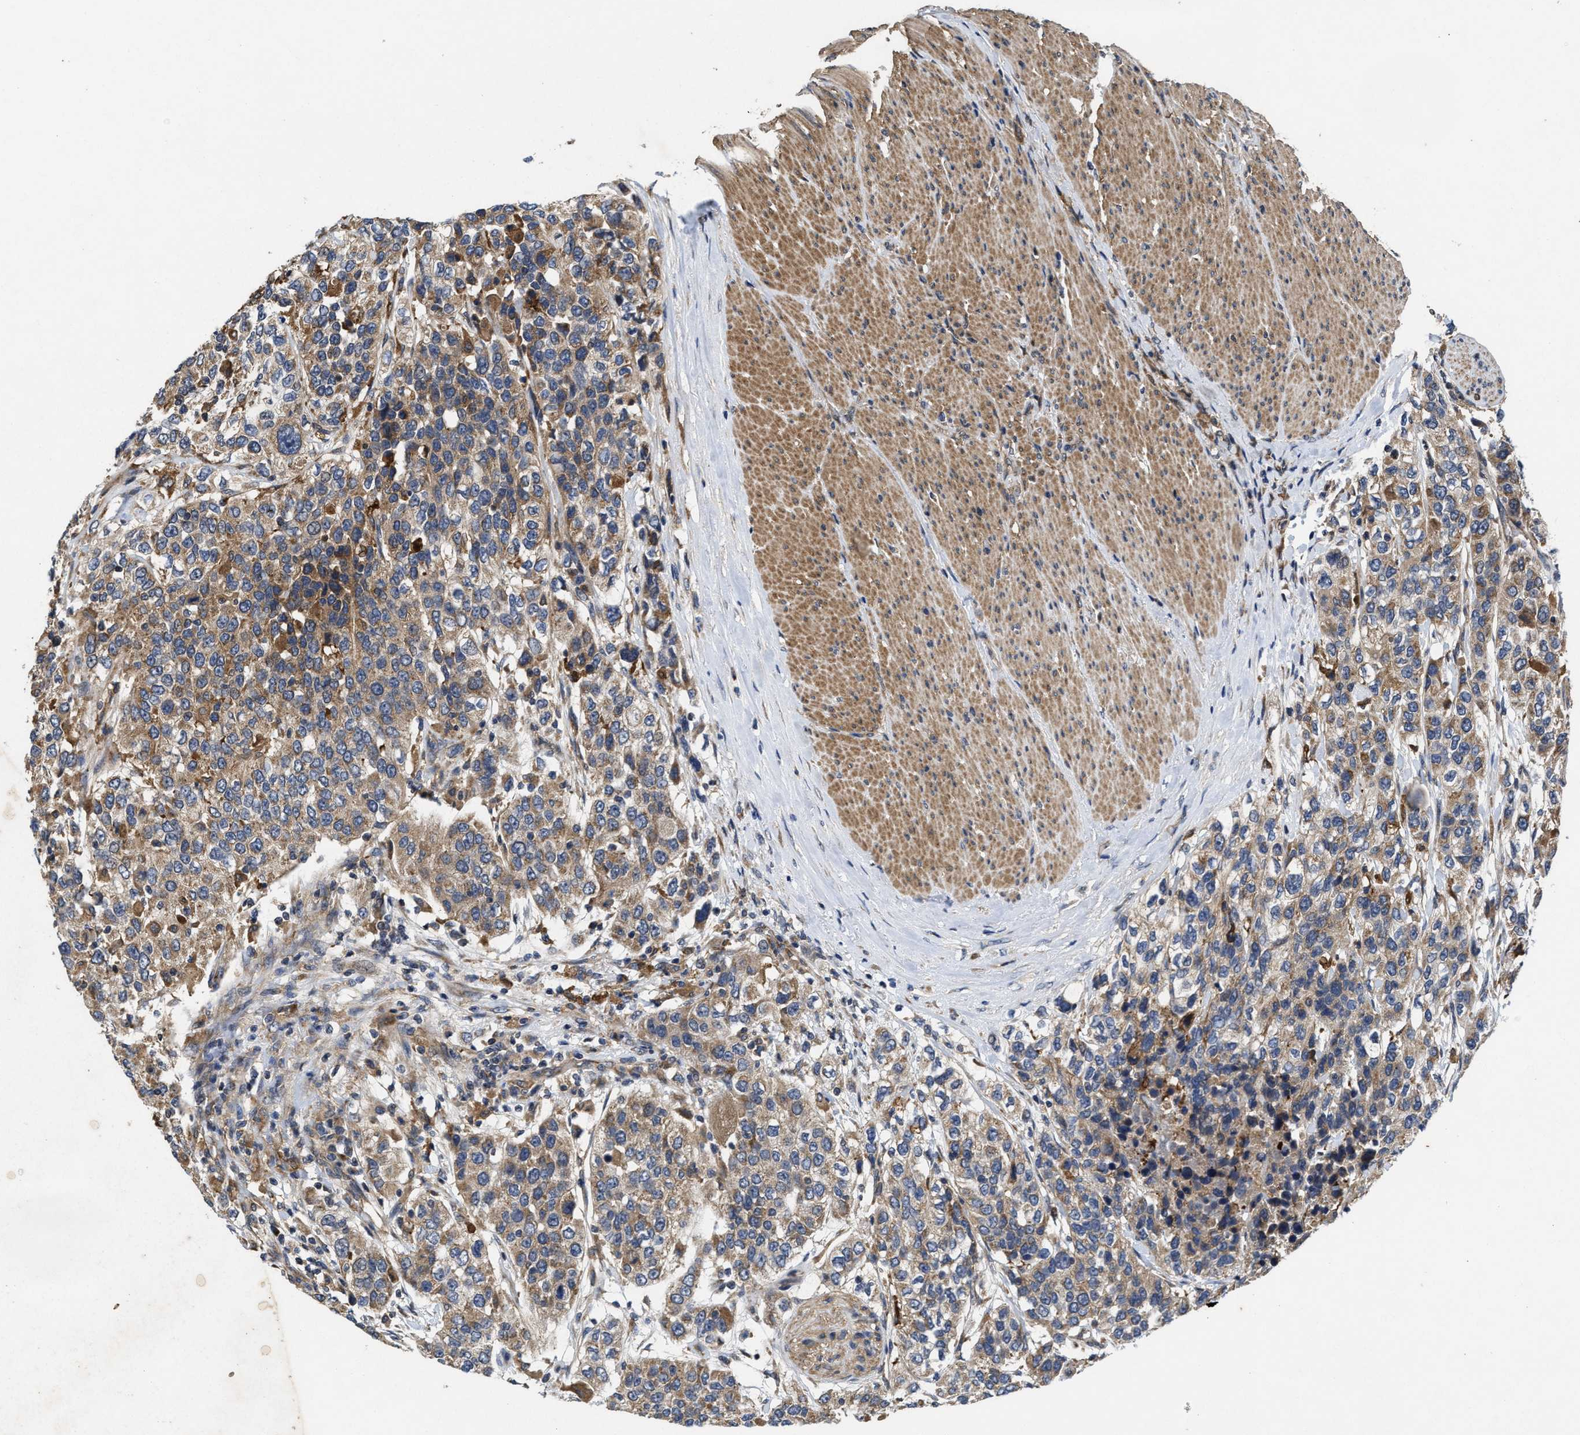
{"staining": {"intensity": "moderate", "quantity": ">75%", "location": "cytoplasmic/membranous"}, "tissue": "urothelial cancer", "cell_type": "Tumor cells", "image_type": "cancer", "snomed": [{"axis": "morphology", "description": "Urothelial carcinoma, High grade"}, {"axis": "topography", "description": "Urinary bladder"}], "caption": "High-magnification brightfield microscopy of urothelial carcinoma (high-grade) stained with DAB (brown) and counterstained with hematoxylin (blue). tumor cells exhibit moderate cytoplasmic/membranous expression is seen in about>75% of cells.", "gene": "EFNA4", "patient": {"sex": "female", "age": 80}}